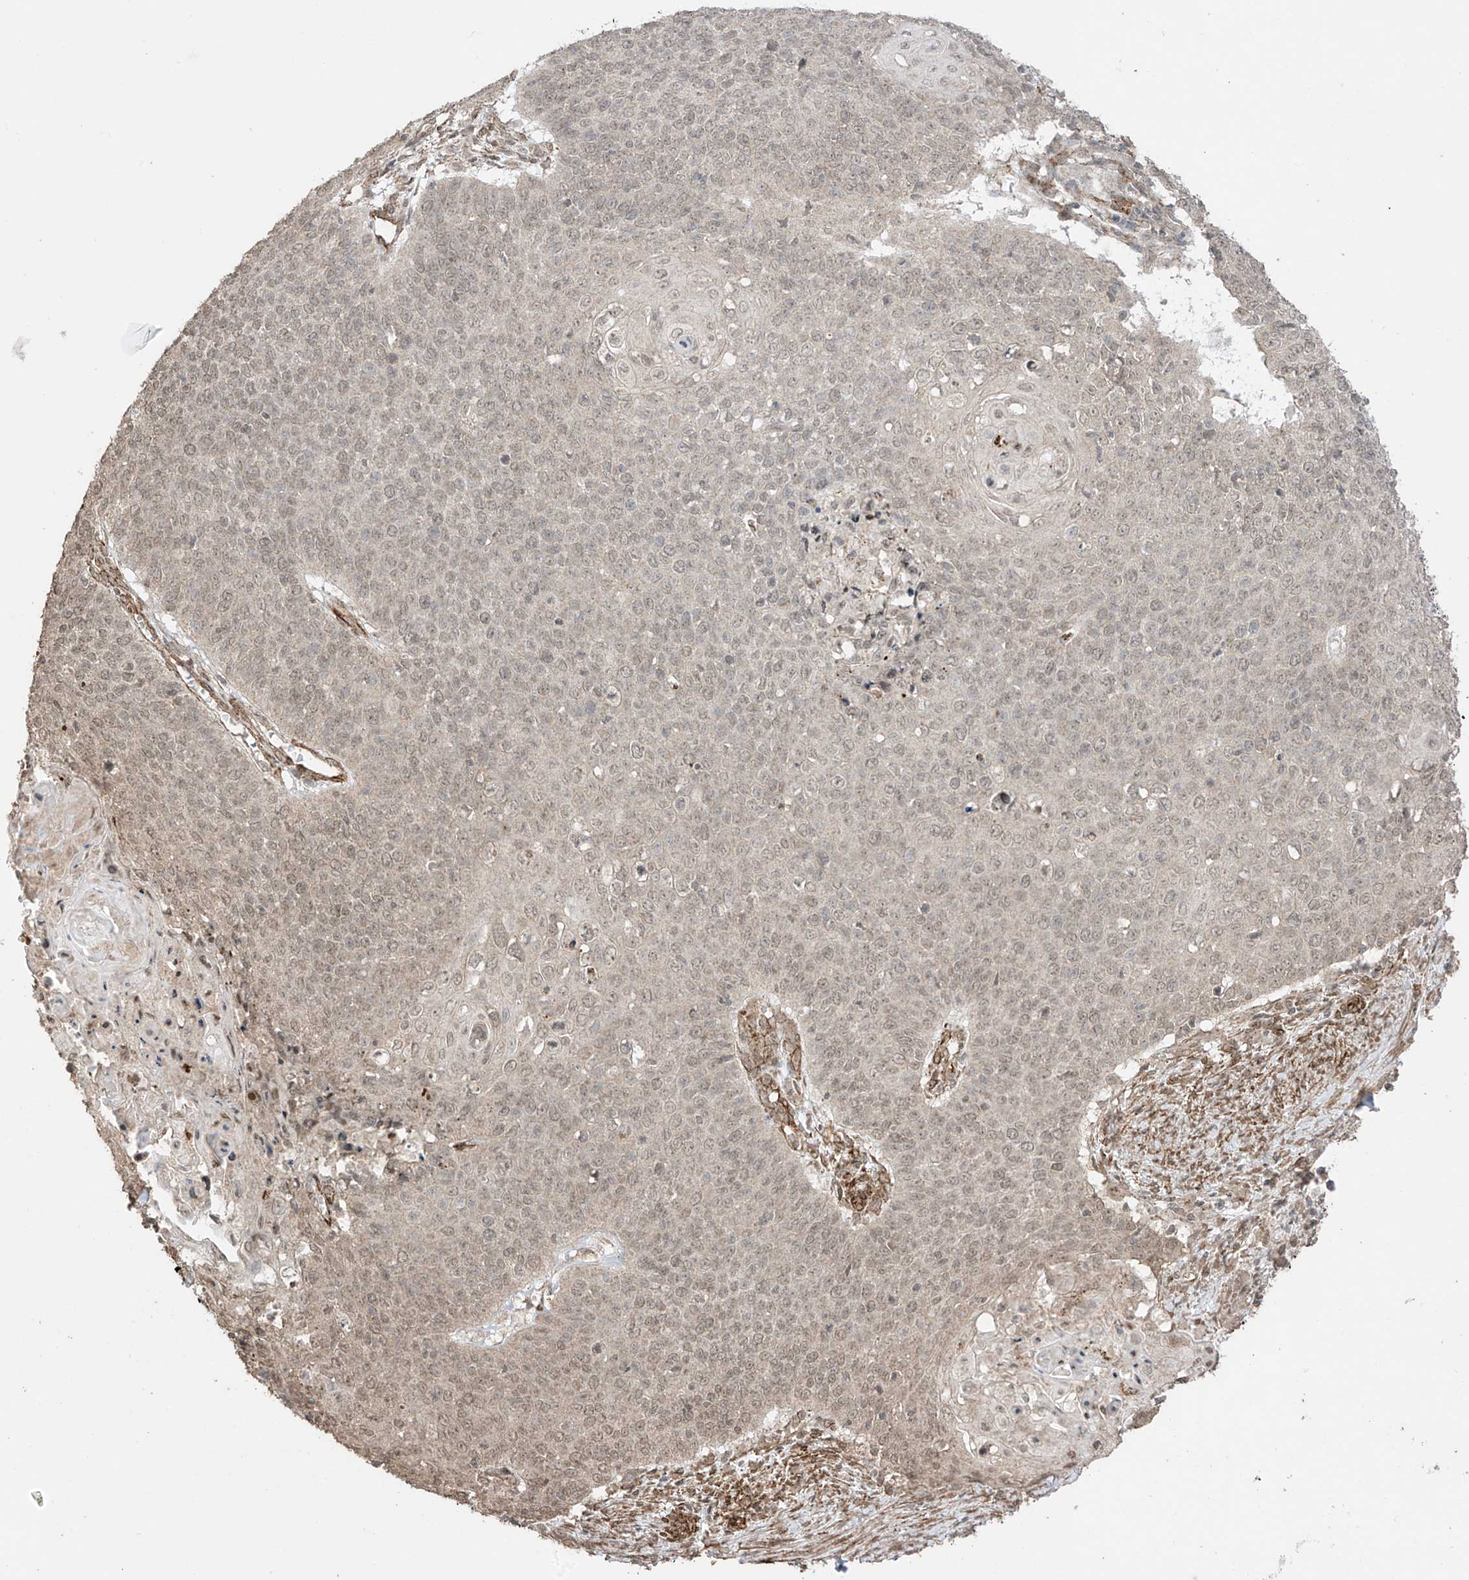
{"staining": {"intensity": "weak", "quantity": ">75%", "location": "cytoplasmic/membranous,nuclear"}, "tissue": "cervical cancer", "cell_type": "Tumor cells", "image_type": "cancer", "snomed": [{"axis": "morphology", "description": "Squamous cell carcinoma, NOS"}, {"axis": "topography", "description": "Cervix"}], "caption": "Weak cytoplasmic/membranous and nuclear positivity is seen in about >75% of tumor cells in cervical cancer. (Brightfield microscopy of DAB IHC at high magnification).", "gene": "TTLL5", "patient": {"sex": "female", "age": 39}}